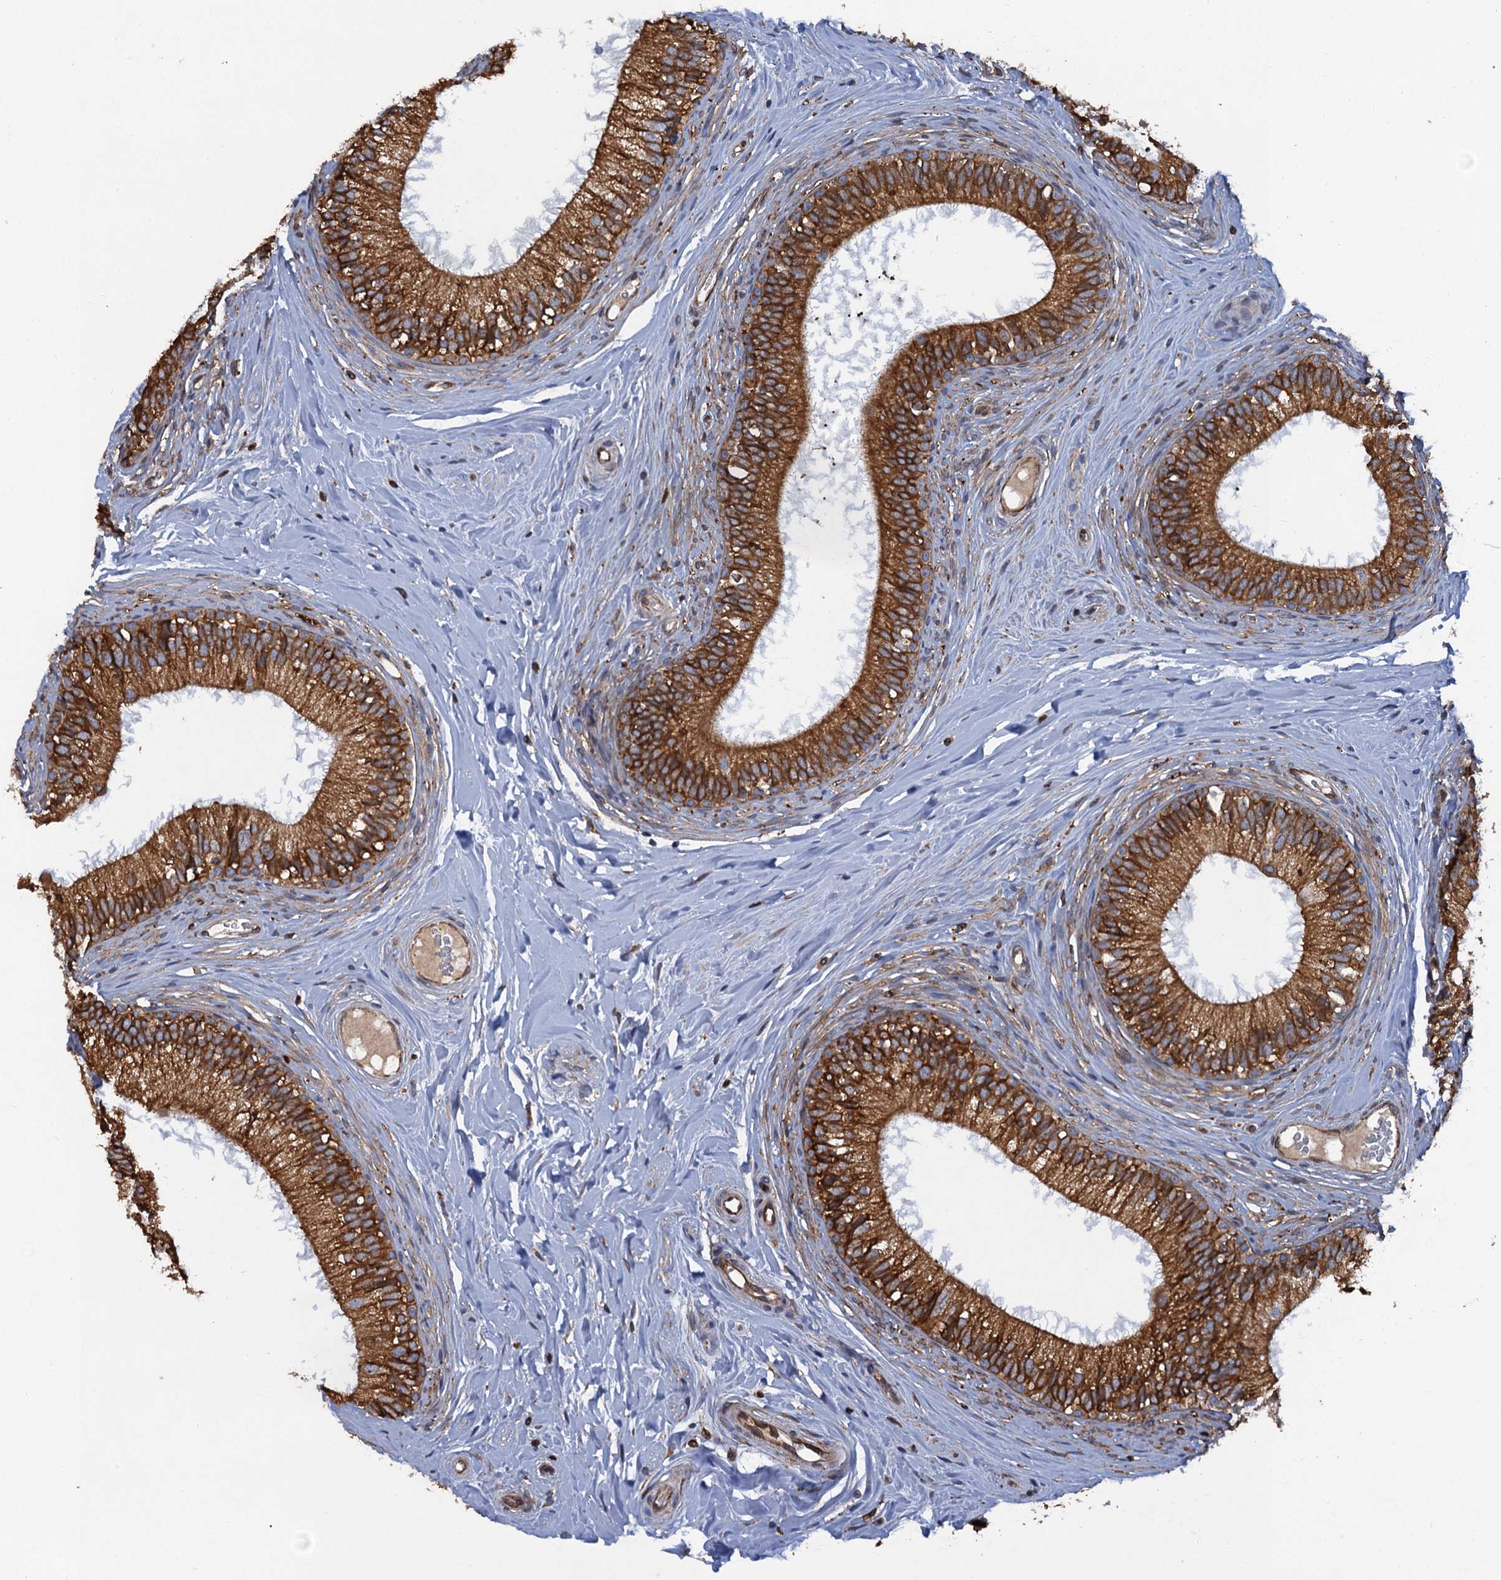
{"staining": {"intensity": "strong", "quantity": ">75%", "location": "cytoplasmic/membranous"}, "tissue": "epididymis", "cell_type": "Glandular cells", "image_type": "normal", "snomed": [{"axis": "morphology", "description": "Normal tissue, NOS"}, {"axis": "topography", "description": "Epididymis"}], "caption": "Epididymis stained with DAB (3,3'-diaminobenzidine) immunohistochemistry (IHC) shows high levels of strong cytoplasmic/membranous expression in approximately >75% of glandular cells. (DAB = brown stain, brightfield microscopy at high magnification).", "gene": "ARMC5", "patient": {"sex": "male", "age": 33}}